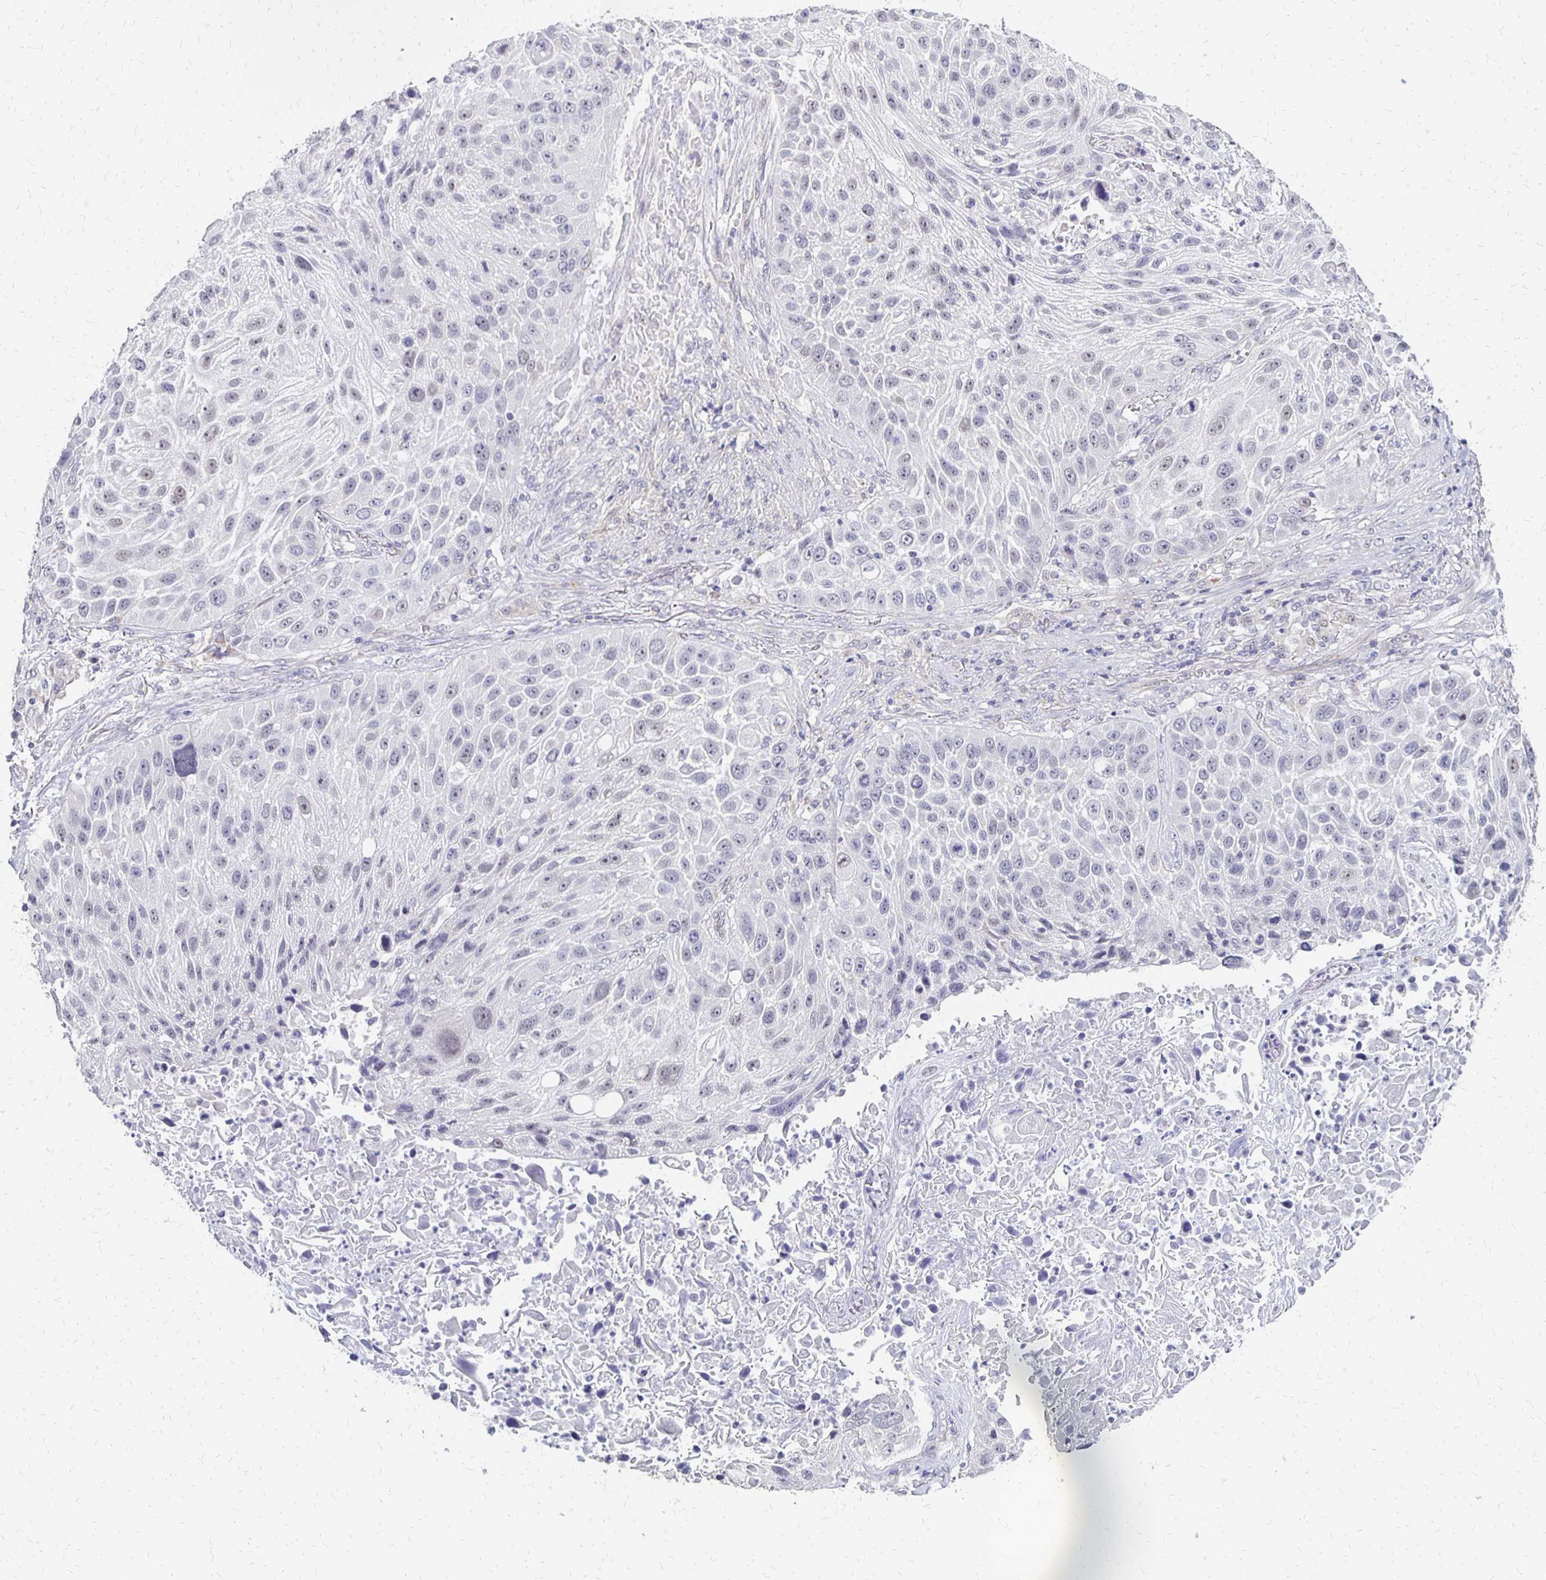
{"staining": {"intensity": "weak", "quantity": "<25%", "location": "nuclear"}, "tissue": "lung cancer", "cell_type": "Tumor cells", "image_type": "cancer", "snomed": [{"axis": "morphology", "description": "Normal morphology"}, {"axis": "morphology", "description": "Squamous cell carcinoma, NOS"}, {"axis": "topography", "description": "Lymph node"}, {"axis": "topography", "description": "Lung"}], "caption": "Immunohistochemistry (IHC) image of neoplastic tissue: lung cancer stained with DAB demonstrates no significant protein expression in tumor cells. (DAB IHC with hematoxylin counter stain).", "gene": "ATOSB", "patient": {"sex": "male", "age": 67}}